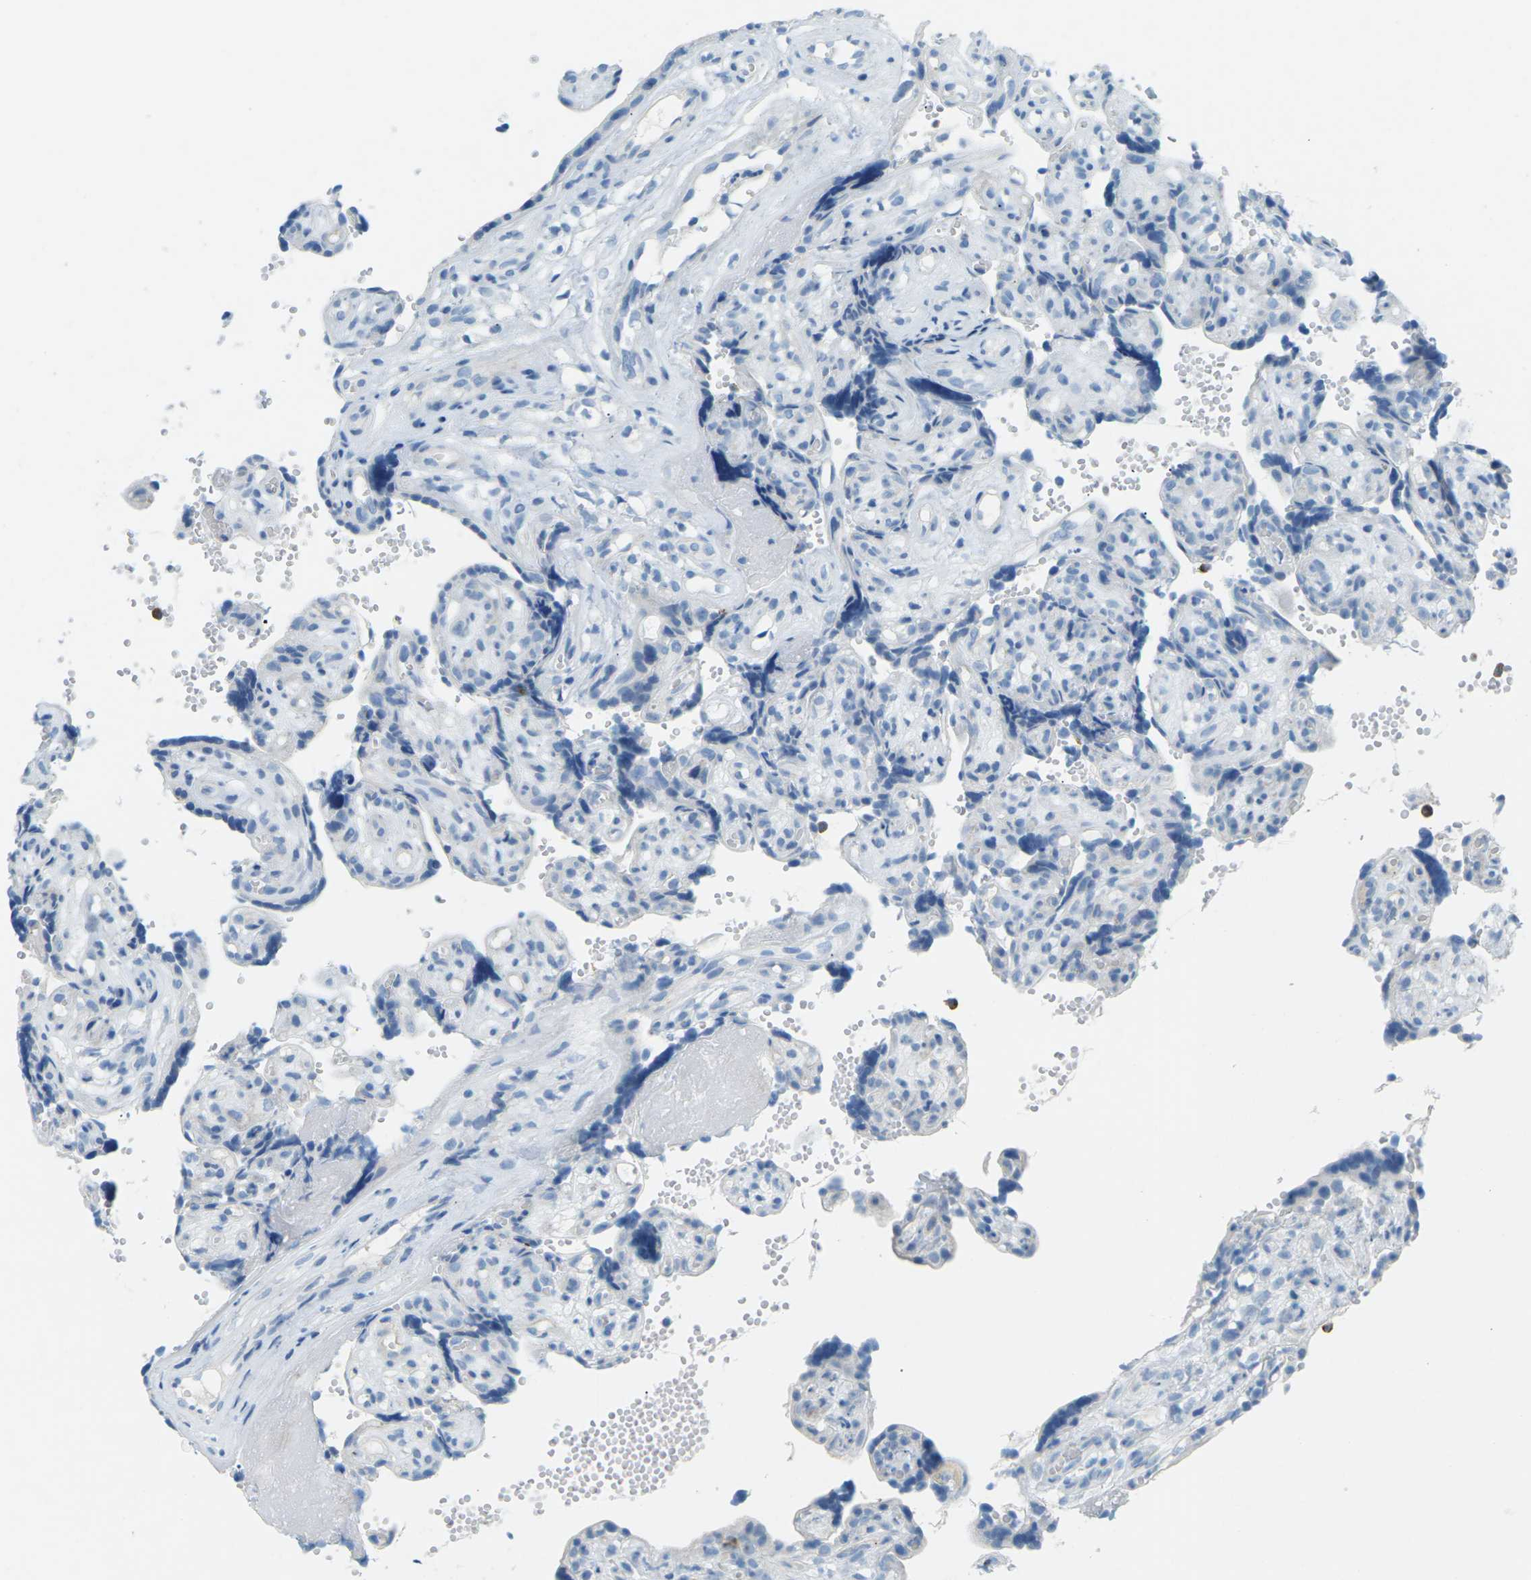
{"staining": {"intensity": "negative", "quantity": "none", "location": "none"}, "tissue": "placenta", "cell_type": "Trophoblastic cells", "image_type": "normal", "snomed": [{"axis": "morphology", "description": "Normal tissue, NOS"}, {"axis": "topography", "description": "Placenta"}], "caption": "Immunohistochemical staining of unremarkable human placenta displays no significant positivity in trophoblastic cells. (Stains: DAB immunohistochemistry (IHC) with hematoxylin counter stain, Microscopy: brightfield microscopy at high magnification).", "gene": "CDH16", "patient": {"sex": "female", "age": 30}}